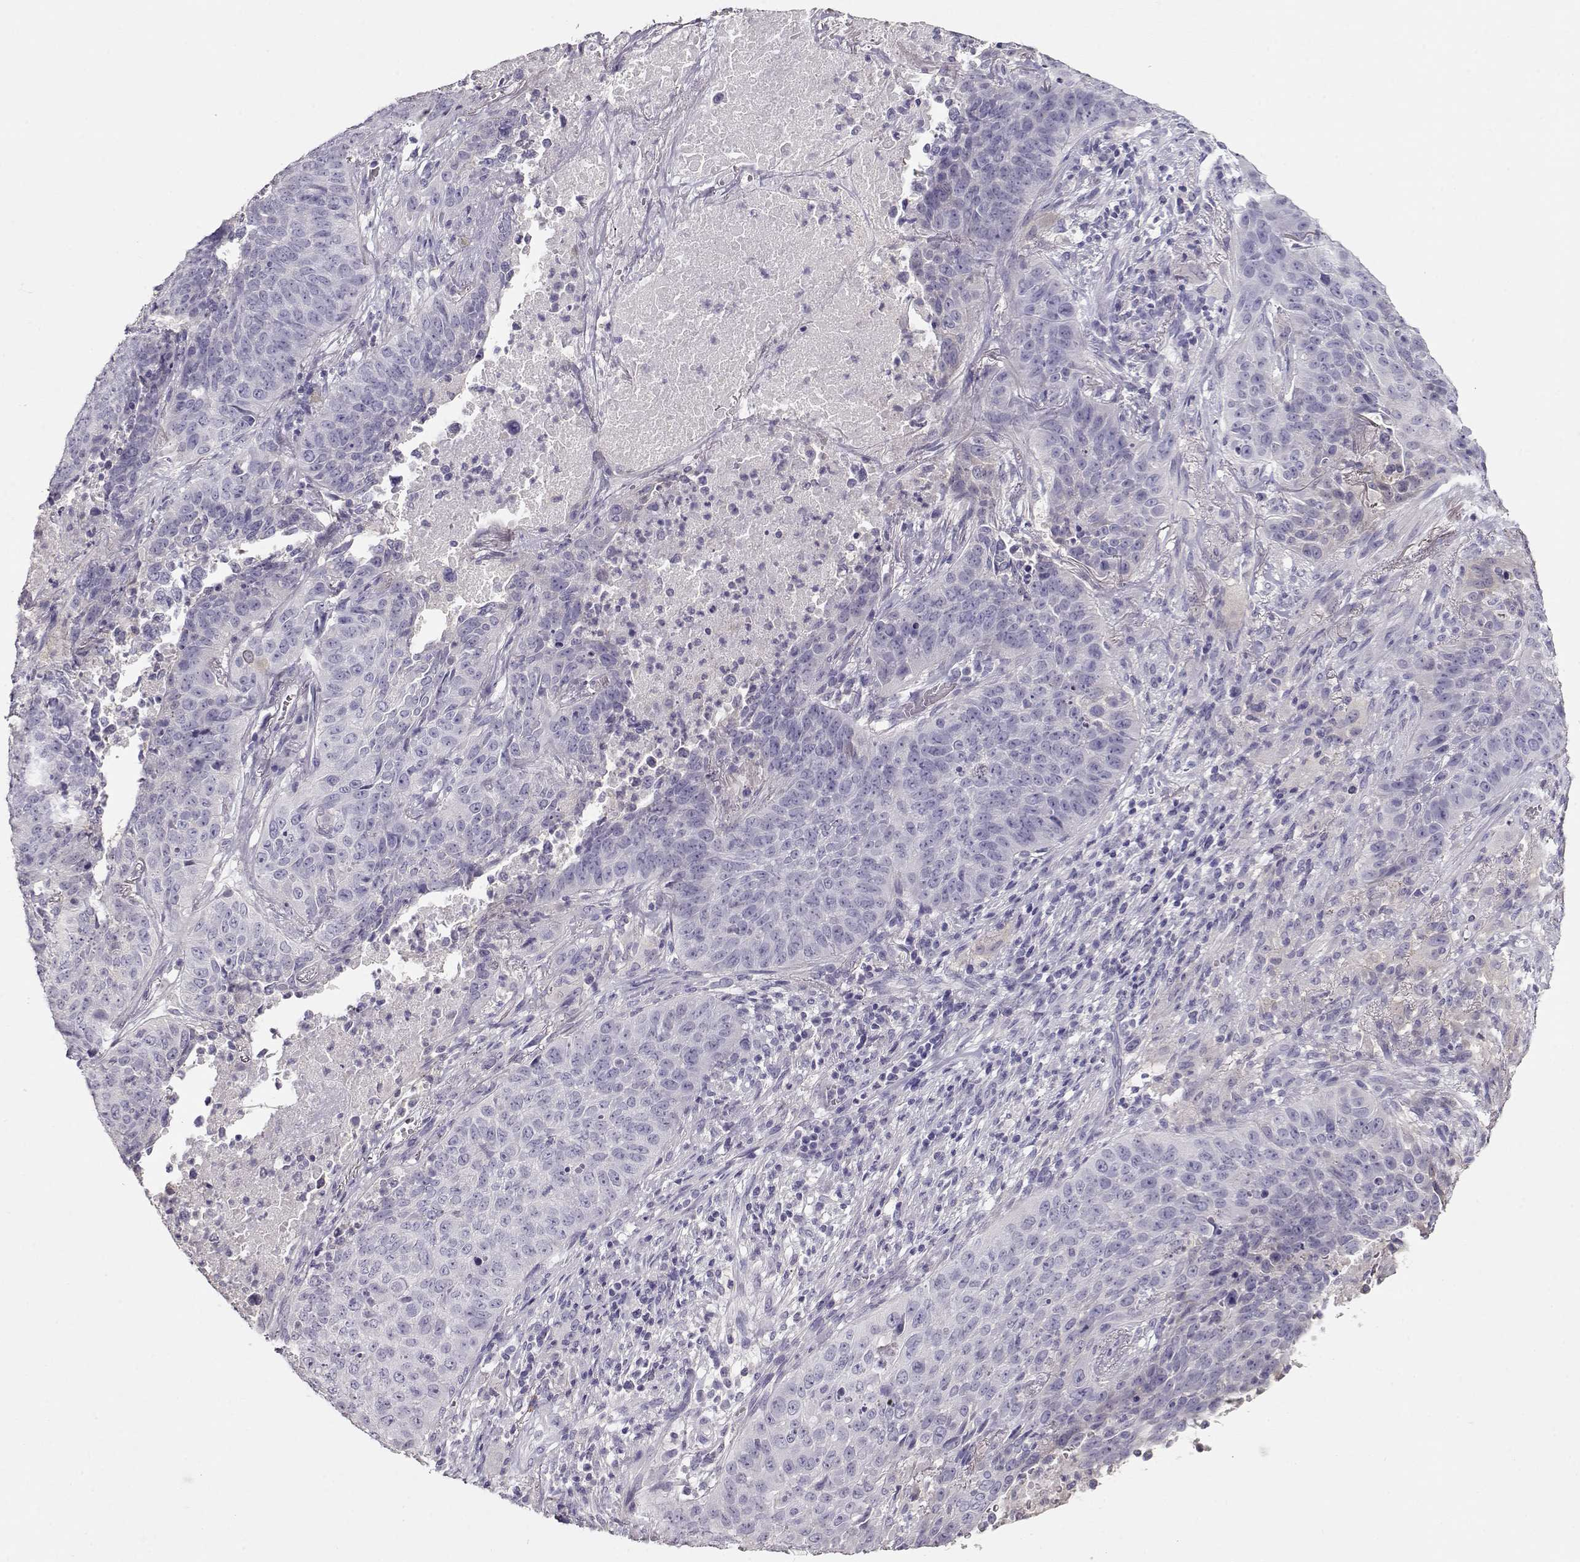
{"staining": {"intensity": "negative", "quantity": "none", "location": "none"}, "tissue": "lung cancer", "cell_type": "Tumor cells", "image_type": "cancer", "snomed": [{"axis": "morphology", "description": "Normal tissue, NOS"}, {"axis": "morphology", "description": "Squamous cell carcinoma, NOS"}, {"axis": "topography", "description": "Bronchus"}, {"axis": "topography", "description": "Lung"}], "caption": "Image shows no protein positivity in tumor cells of lung squamous cell carcinoma tissue. The staining is performed using DAB (3,3'-diaminobenzidine) brown chromogen with nuclei counter-stained in using hematoxylin.", "gene": "NDRG4", "patient": {"sex": "male", "age": 64}}